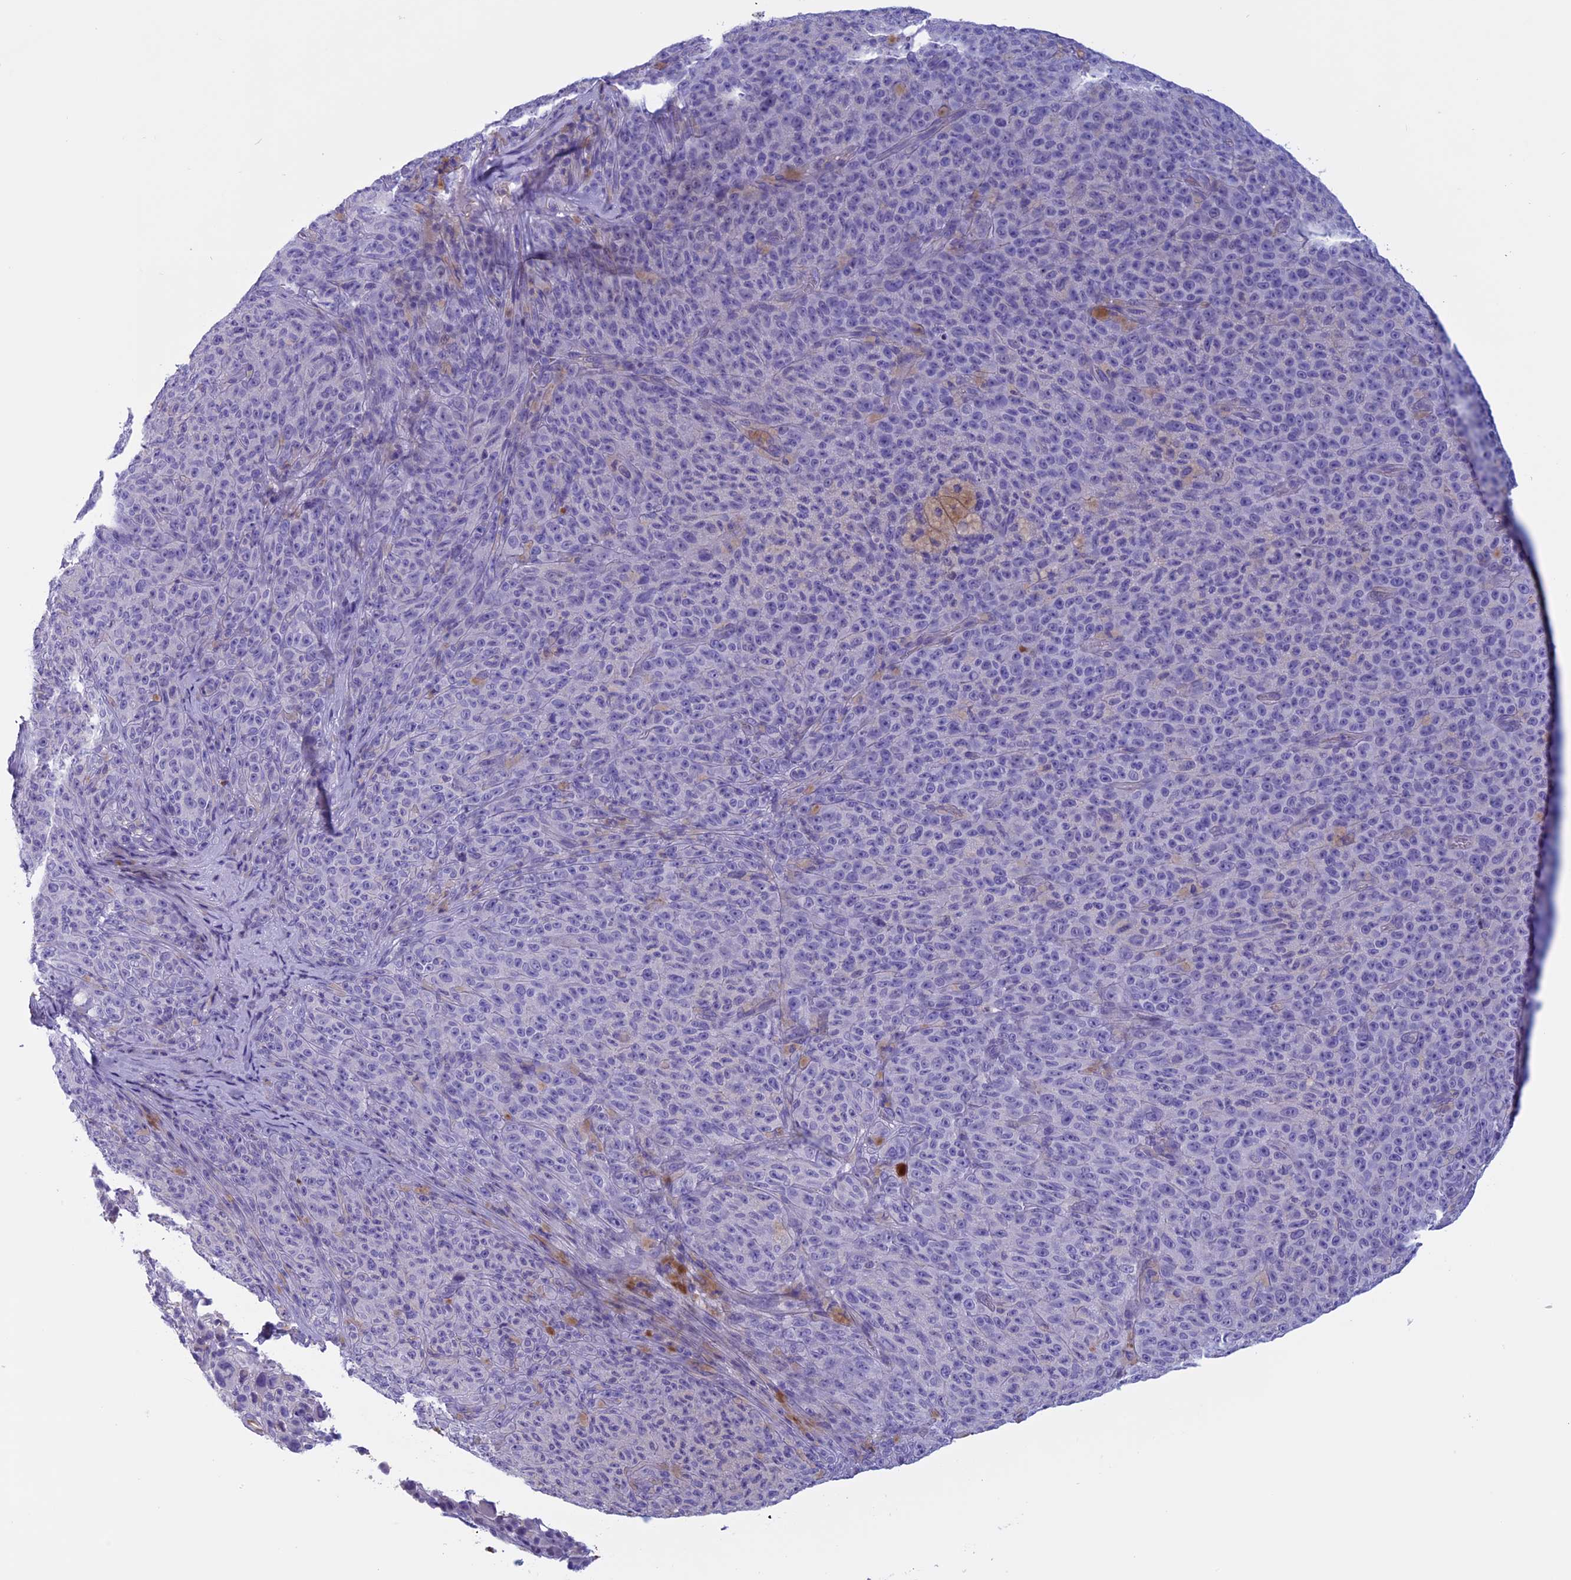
{"staining": {"intensity": "negative", "quantity": "none", "location": "none"}, "tissue": "melanoma", "cell_type": "Tumor cells", "image_type": "cancer", "snomed": [{"axis": "morphology", "description": "Malignant melanoma, NOS"}, {"axis": "topography", "description": "Skin"}], "caption": "This is an IHC micrograph of malignant melanoma. There is no staining in tumor cells.", "gene": "ANGPTL2", "patient": {"sex": "female", "age": 82}}